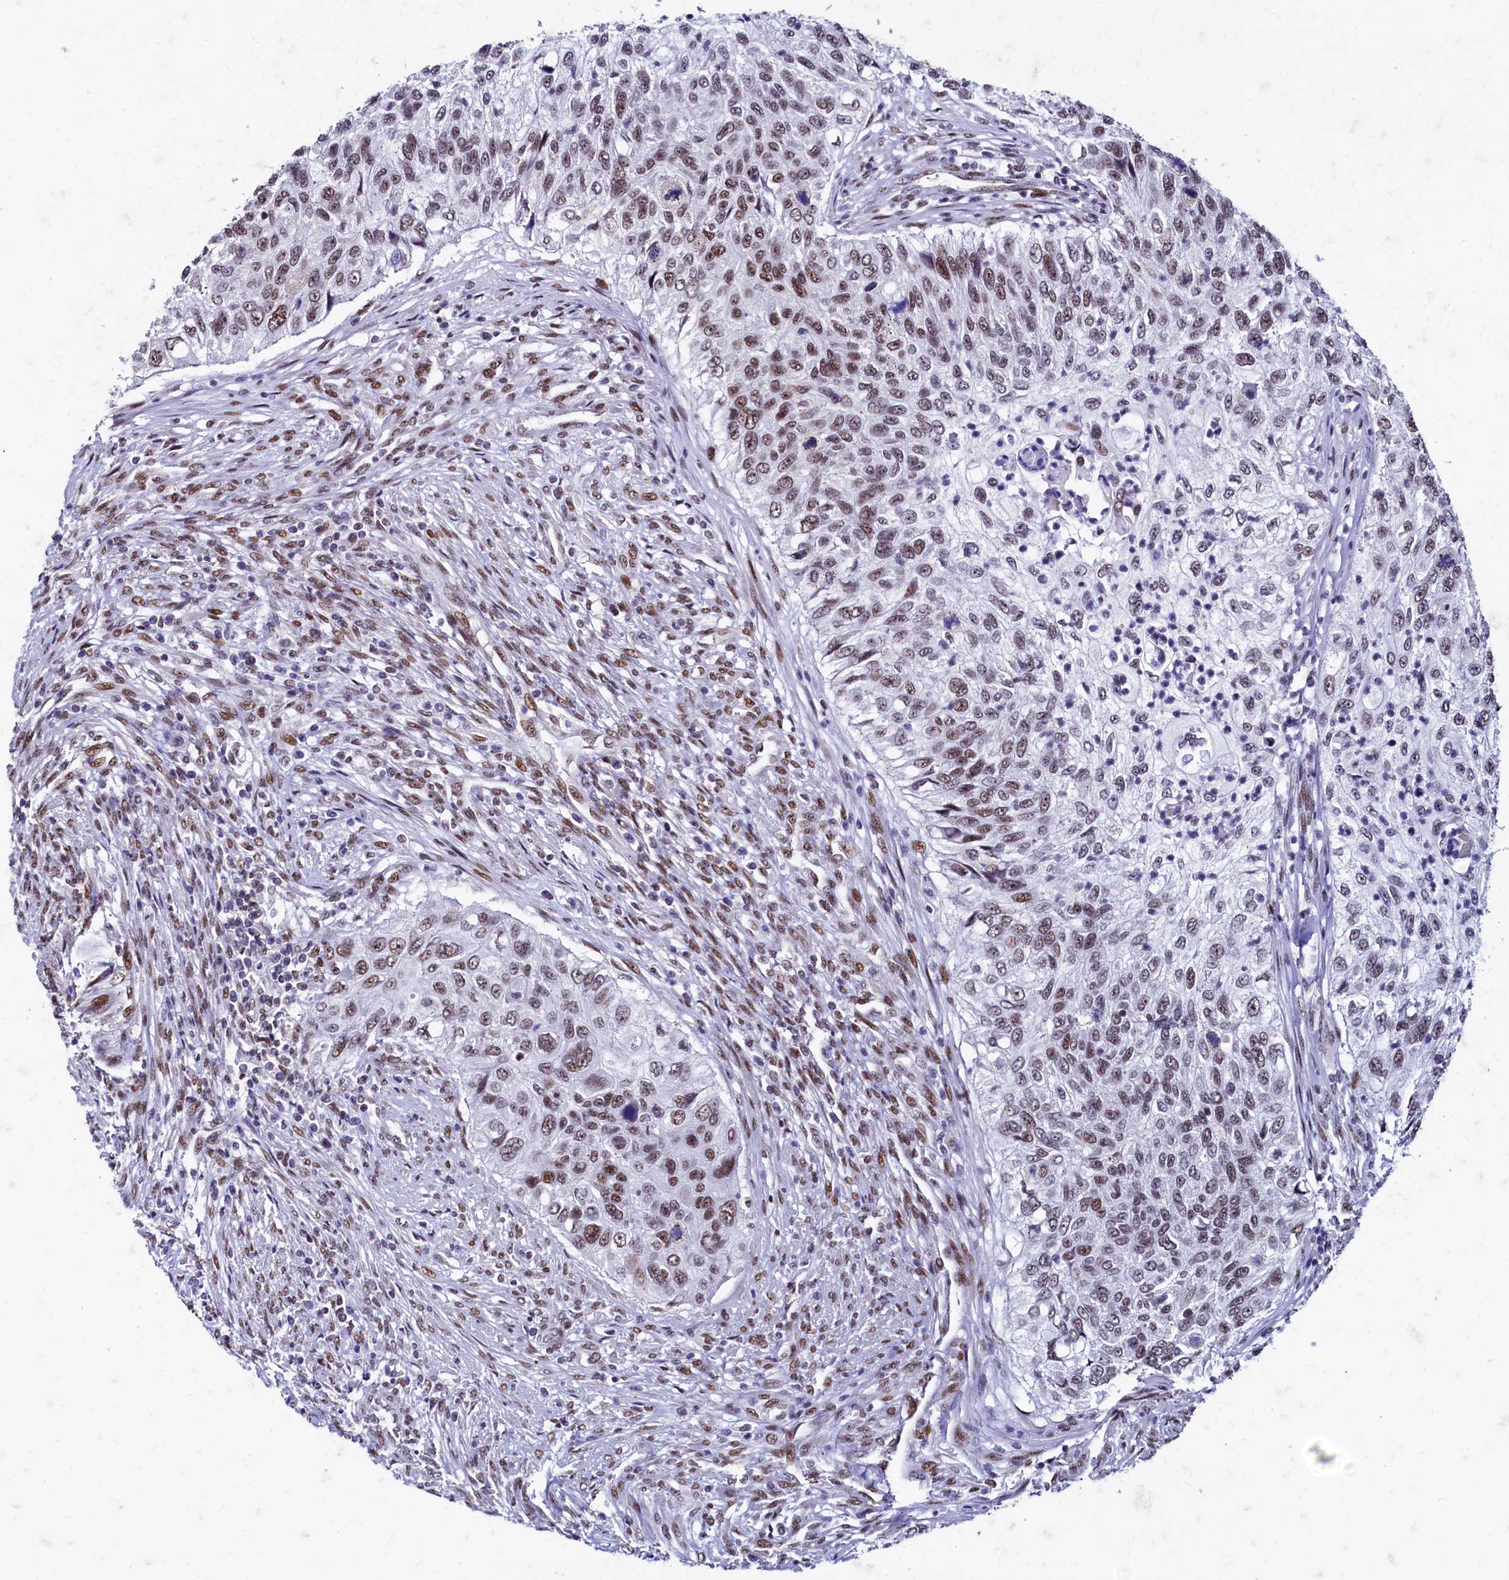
{"staining": {"intensity": "moderate", "quantity": "25%-75%", "location": "nuclear"}, "tissue": "urothelial cancer", "cell_type": "Tumor cells", "image_type": "cancer", "snomed": [{"axis": "morphology", "description": "Urothelial carcinoma, High grade"}, {"axis": "topography", "description": "Urinary bladder"}], "caption": "A high-resolution image shows IHC staining of urothelial cancer, which demonstrates moderate nuclear positivity in approximately 25%-75% of tumor cells.", "gene": "CPSF7", "patient": {"sex": "female", "age": 60}}